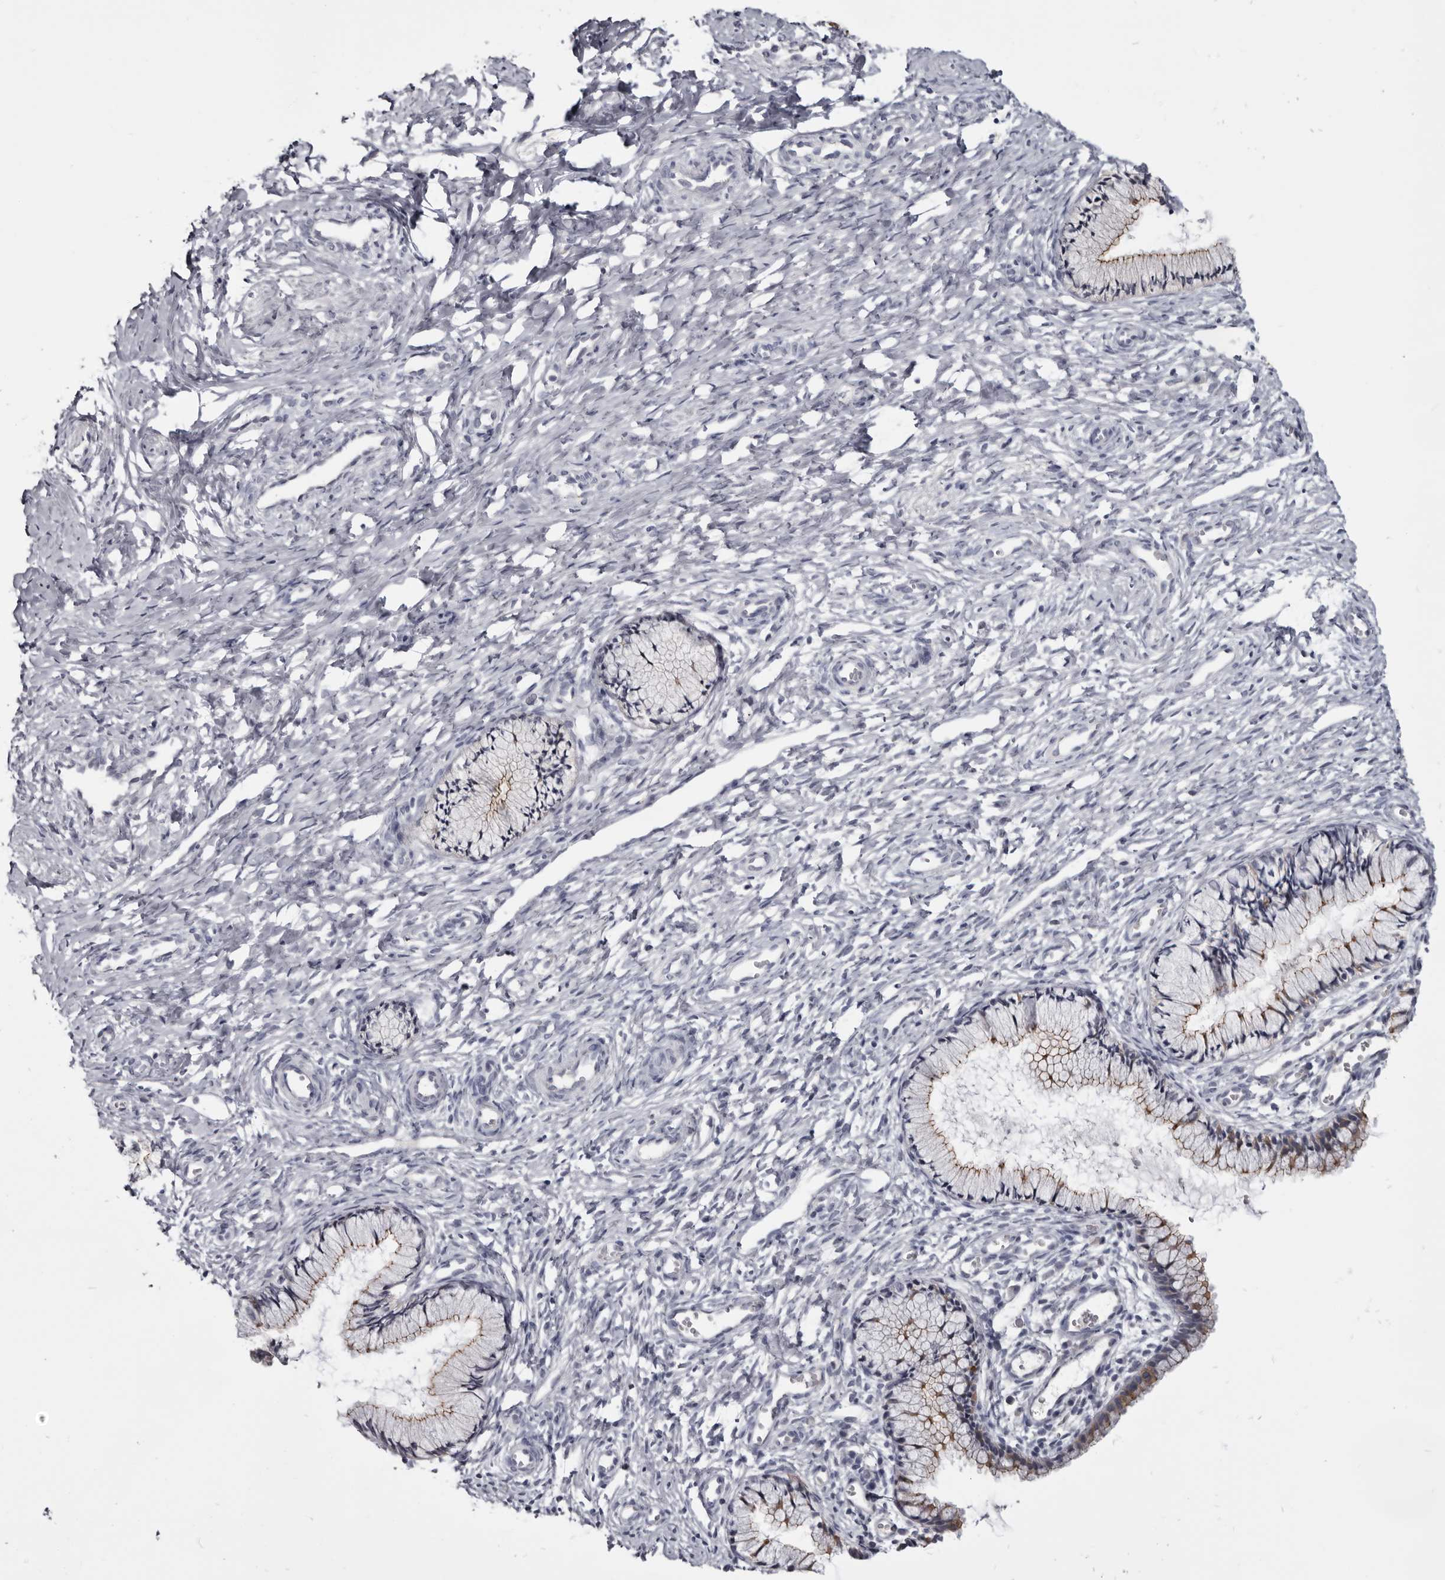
{"staining": {"intensity": "moderate", "quantity": ">75%", "location": "cytoplasmic/membranous"}, "tissue": "cervix", "cell_type": "Glandular cells", "image_type": "normal", "snomed": [{"axis": "morphology", "description": "Normal tissue, NOS"}, {"axis": "topography", "description": "Cervix"}], "caption": "Moderate cytoplasmic/membranous positivity is identified in approximately >75% of glandular cells in normal cervix.", "gene": "CGN", "patient": {"sex": "female", "age": 27}}